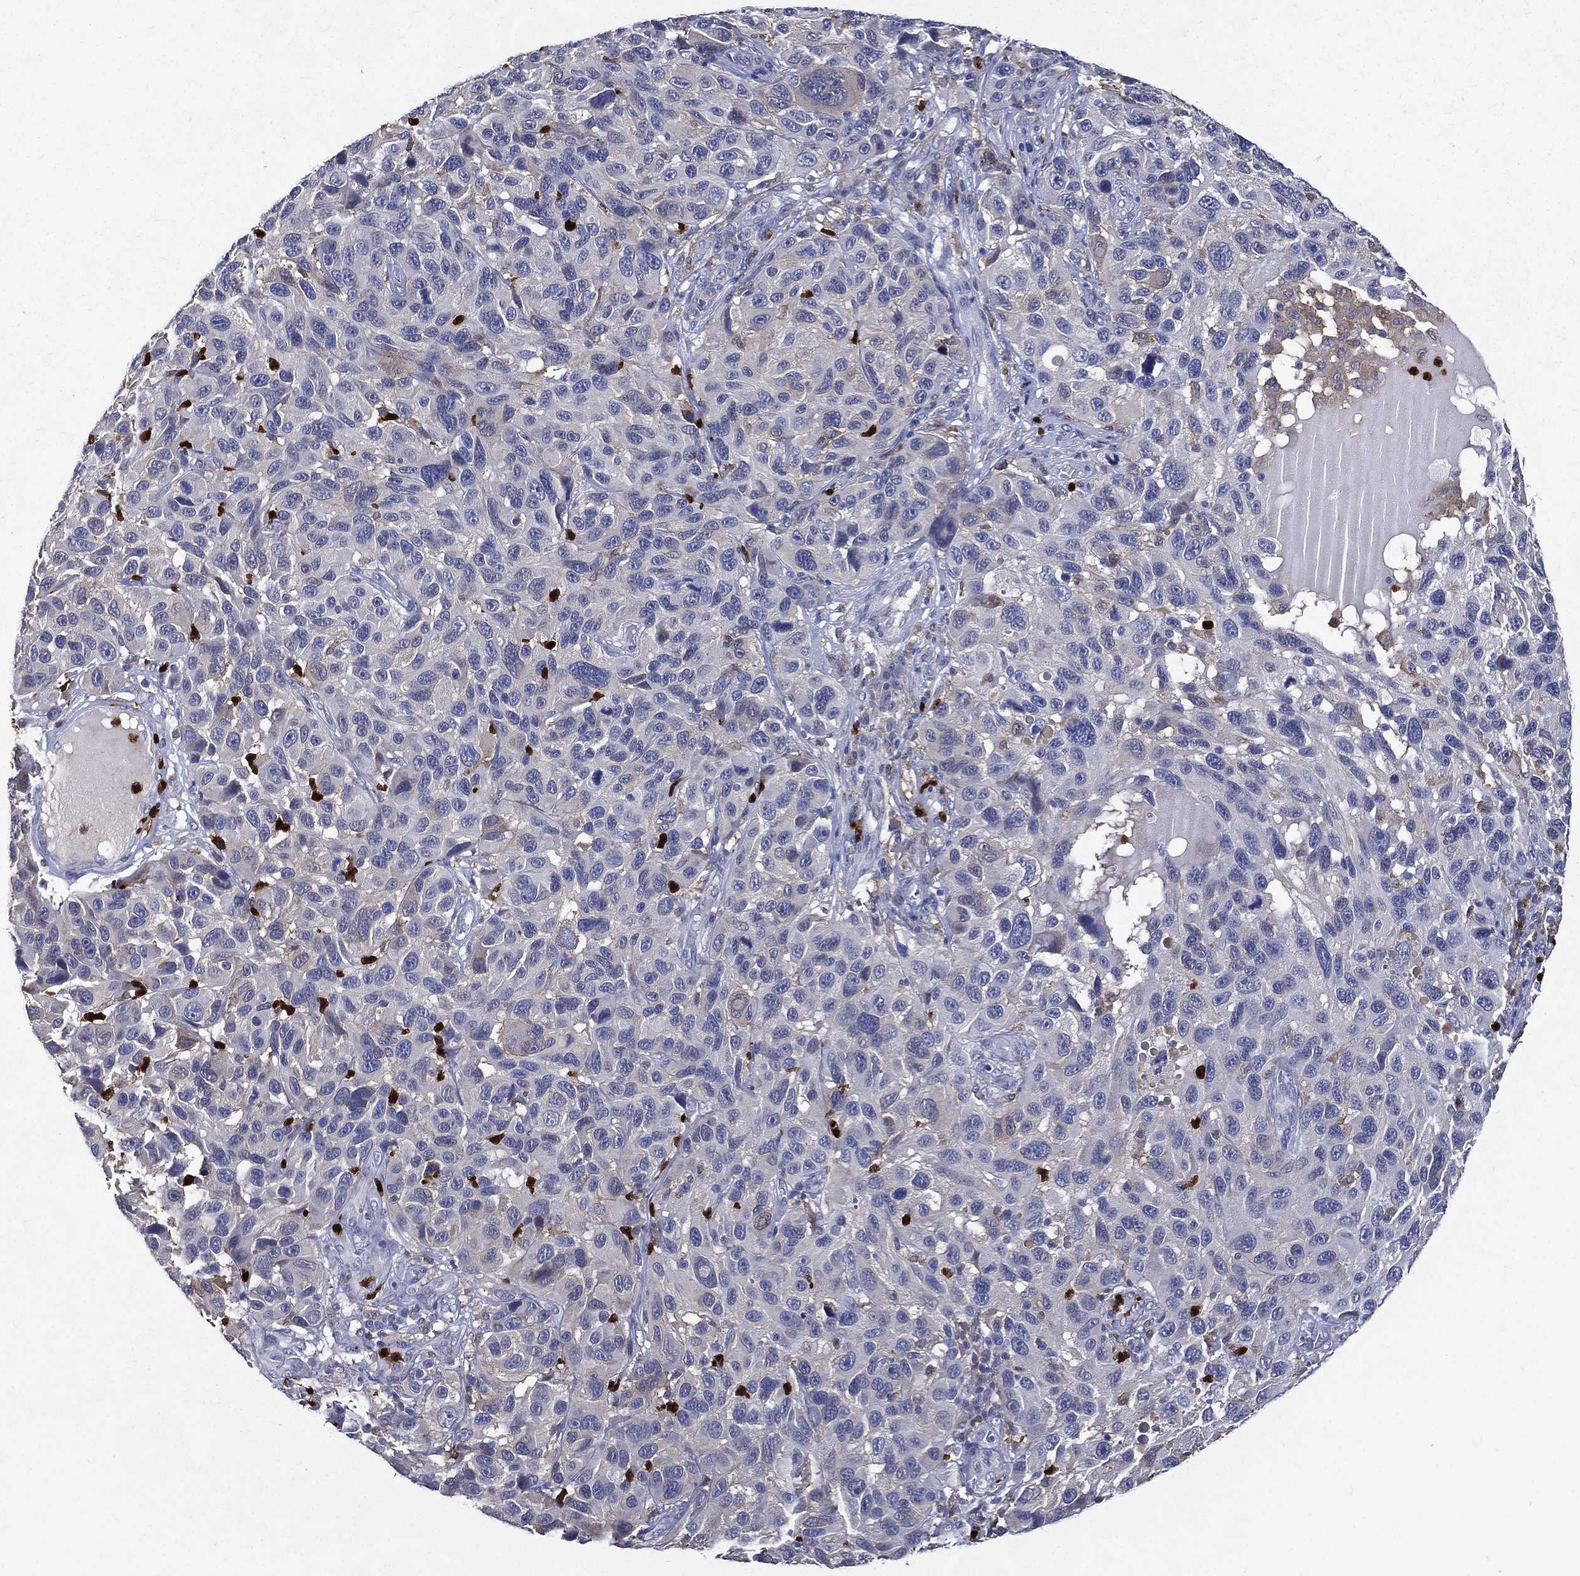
{"staining": {"intensity": "negative", "quantity": "none", "location": "none"}, "tissue": "melanoma", "cell_type": "Tumor cells", "image_type": "cancer", "snomed": [{"axis": "morphology", "description": "Malignant melanoma, NOS"}, {"axis": "topography", "description": "Skin"}], "caption": "Melanoma was stained to show a protein in brown. There is no significant staining in tumor cells.", "gene": "GPR171", "patient": {"sex": "male", "age": 53}}